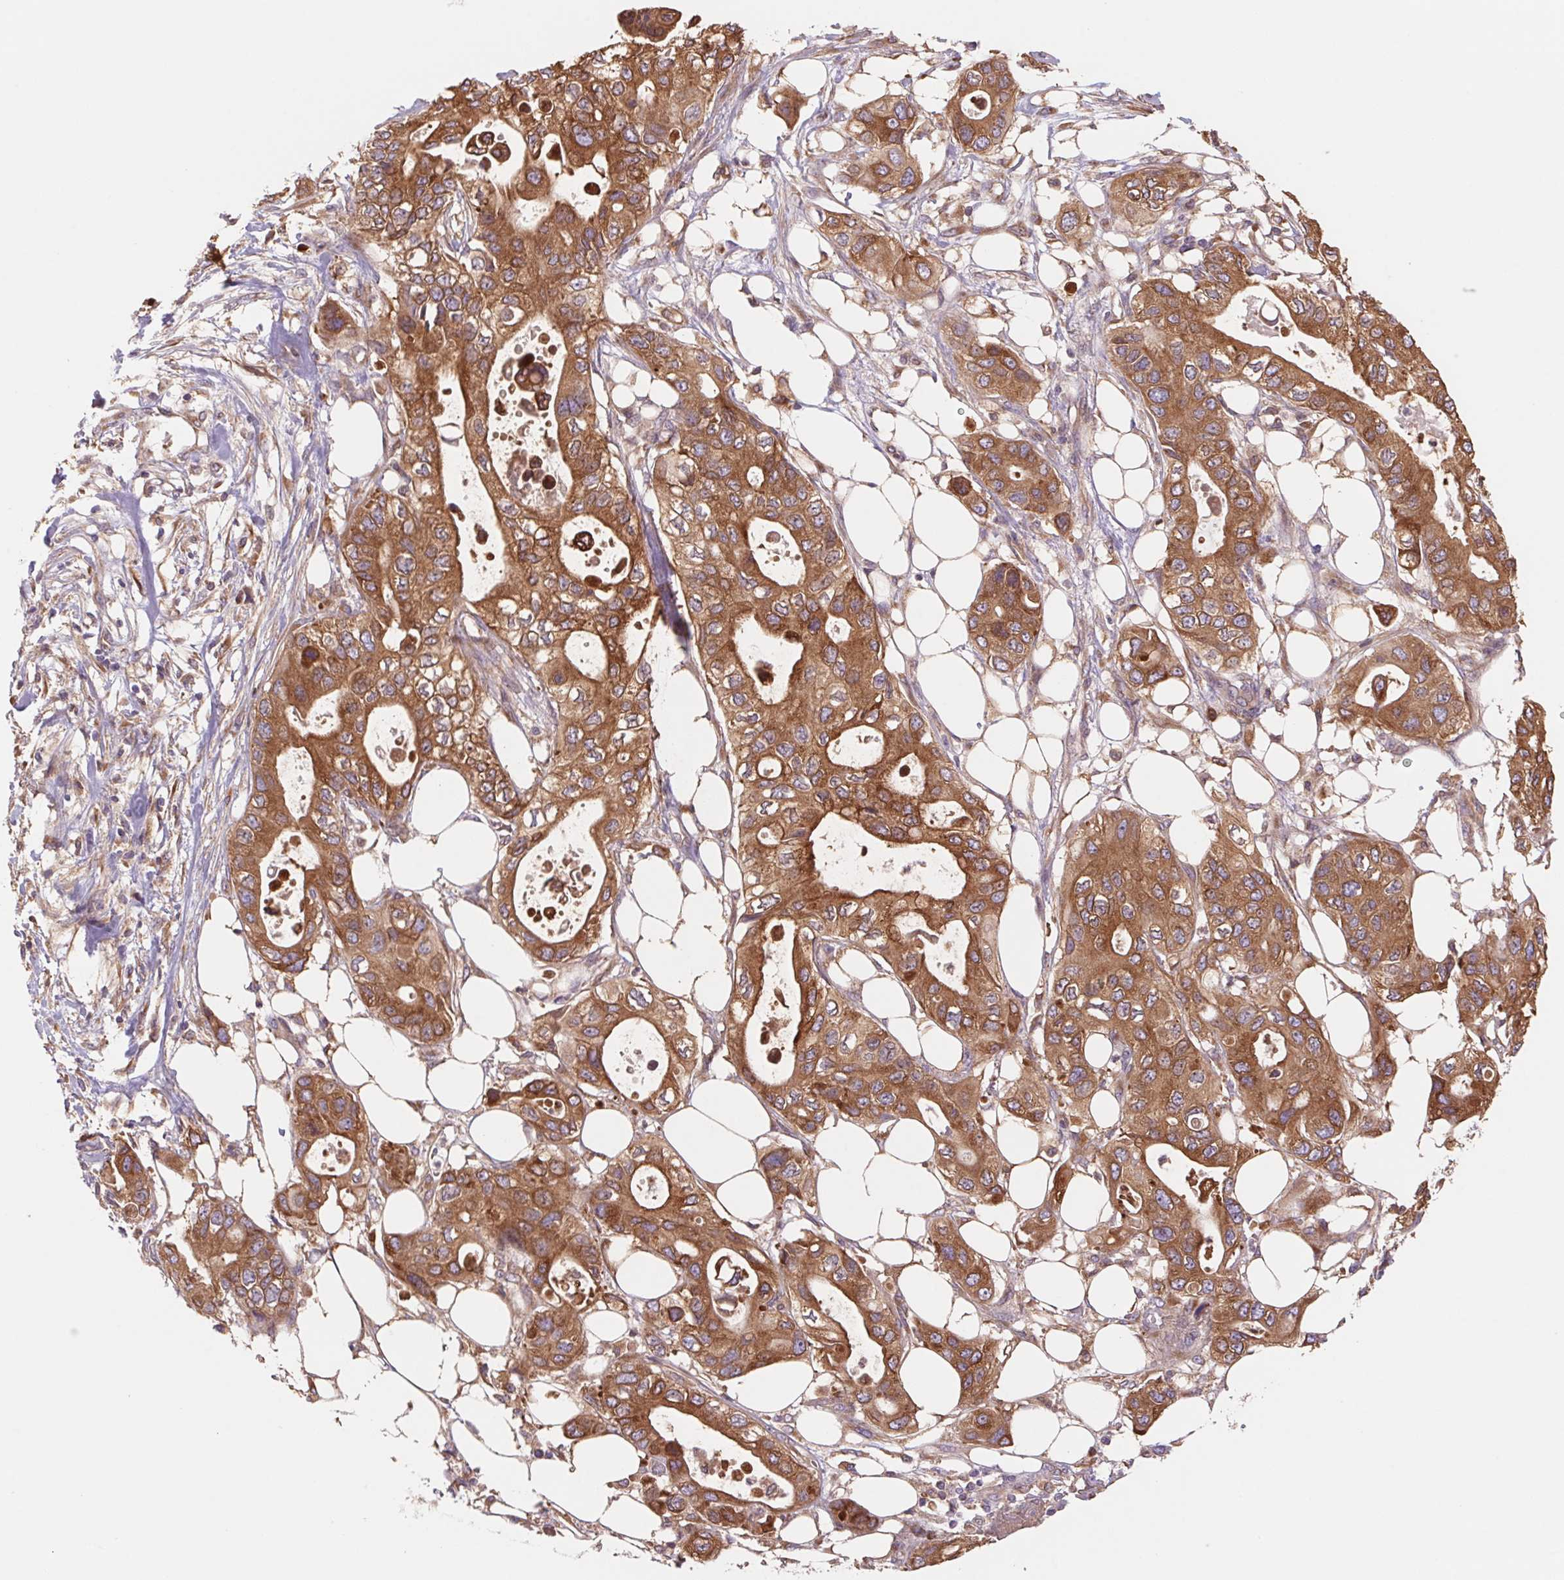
{"staining": {"intensity": "strong", "quantity": ">75%", "location": "cytoplasmic/membranous"}, "tissue": "pancreatic cancer", "cell_type": "Tumor cells", "image_type": "cancer", "snomed": [{"axis": "morphology", "description": "Adenocarcinoma, NOS"}, {"axis": "topography", "description": "Pancreas"}], "caption": "DAB (3,3'-diaminobenzidine) immunohistochemical staining of human pancreatic cancer demonstrates strong cytoplasmic/membranous protein expression in about >75% of tumor cells.", "gene": "RAB1A", "patient": {"sex": "female", "age": 63}}